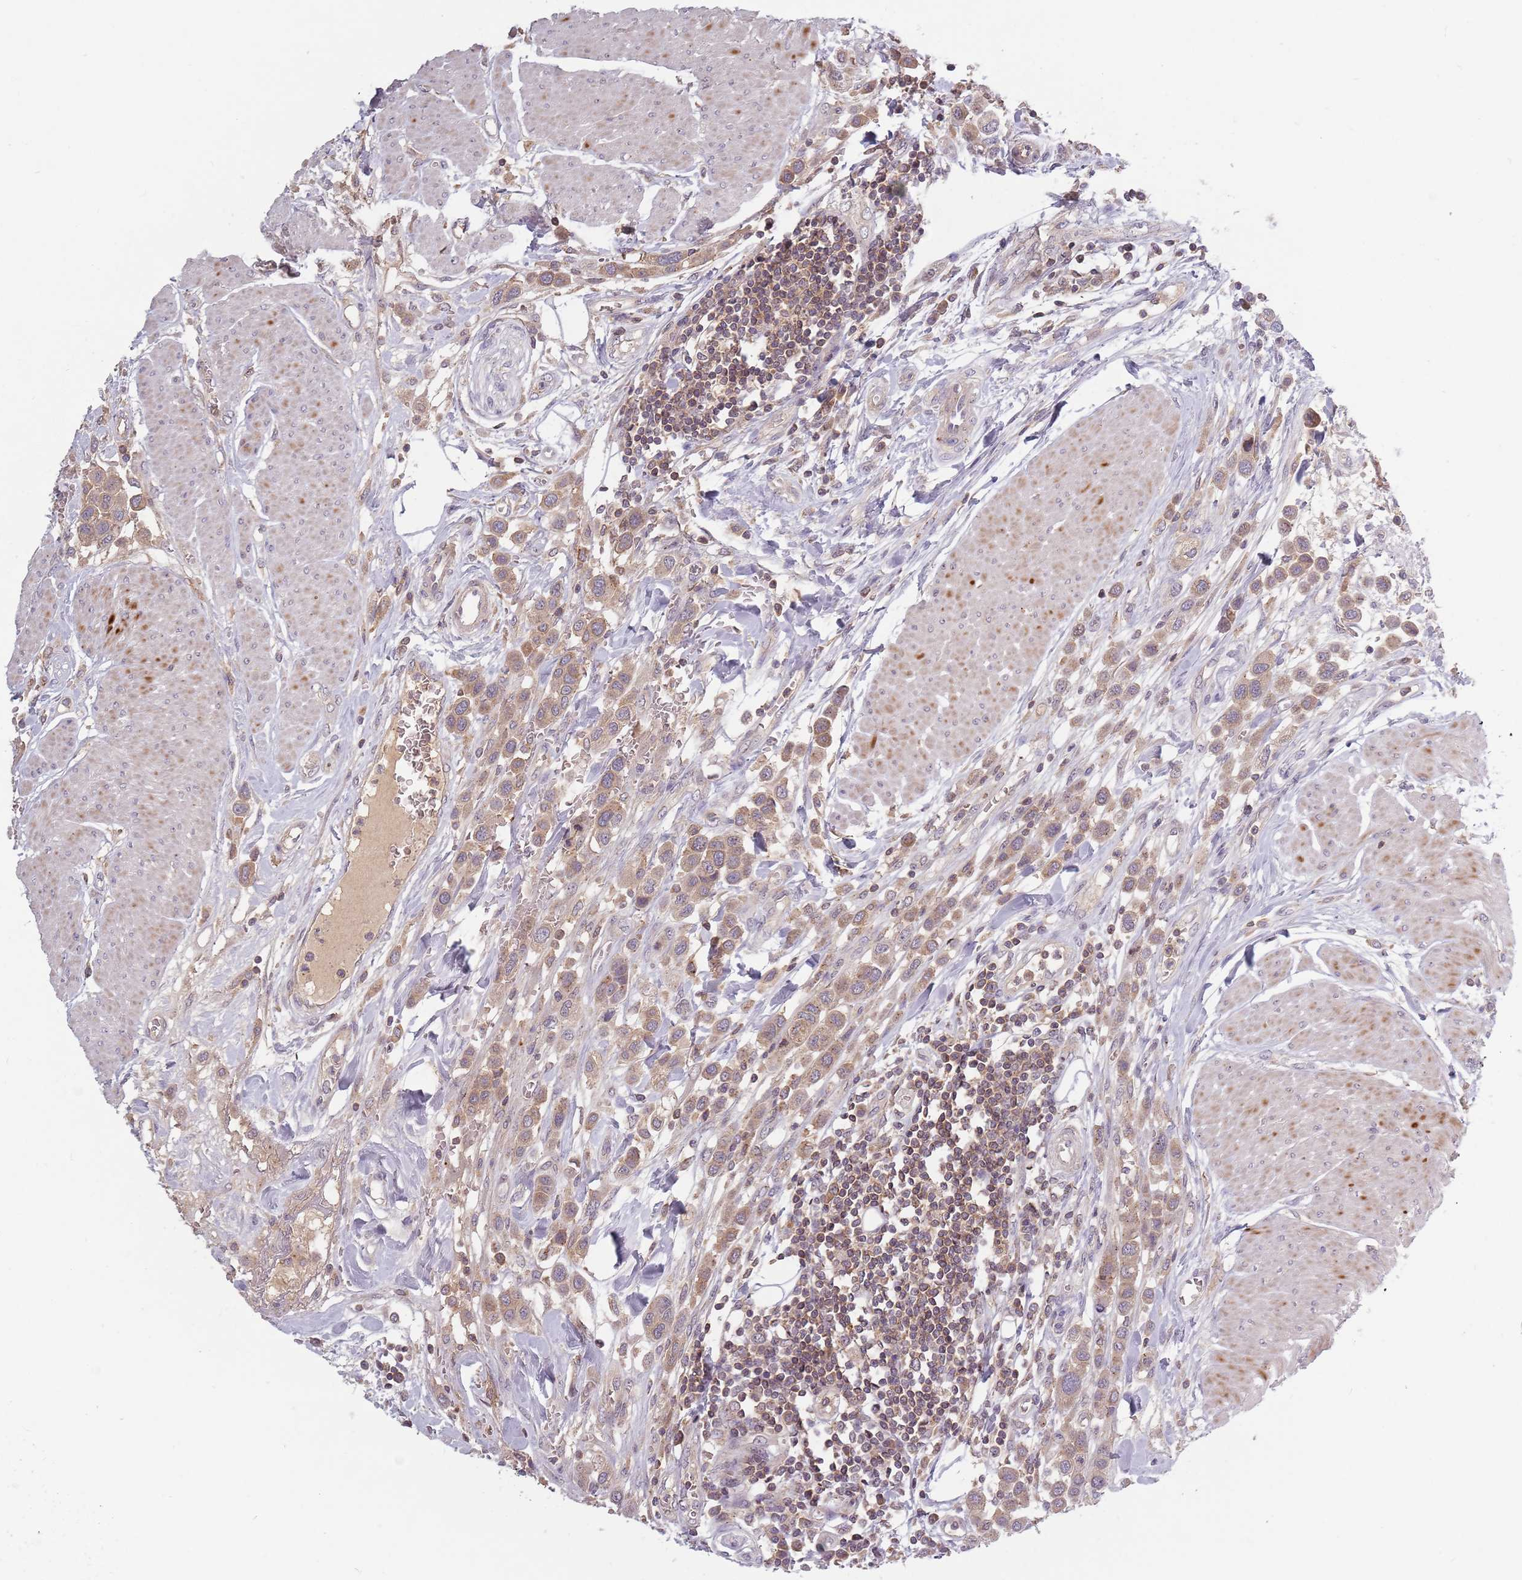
{"staining": {"intensity": "moderate", "quantity": ">75%", "location": "cytoplasmic/membranous"}, "tissue": "urothelial cancer", "cell_type": "Tumor cells", "image_type": "cancer", "snomed": [{"axis": "morphology", "description": "Urothelial carcinoma, High grade"}, {"axis": "topography", "description": "Urinary bladder"}], "caption": "Brown immunohistochemical staining in human urothelial cancer reveals moderate cytoplasmic/membranous positivity in about >75% of tumor cells.", "gene": "ASB13", "patient": {"sex": "male", "age": 50}}